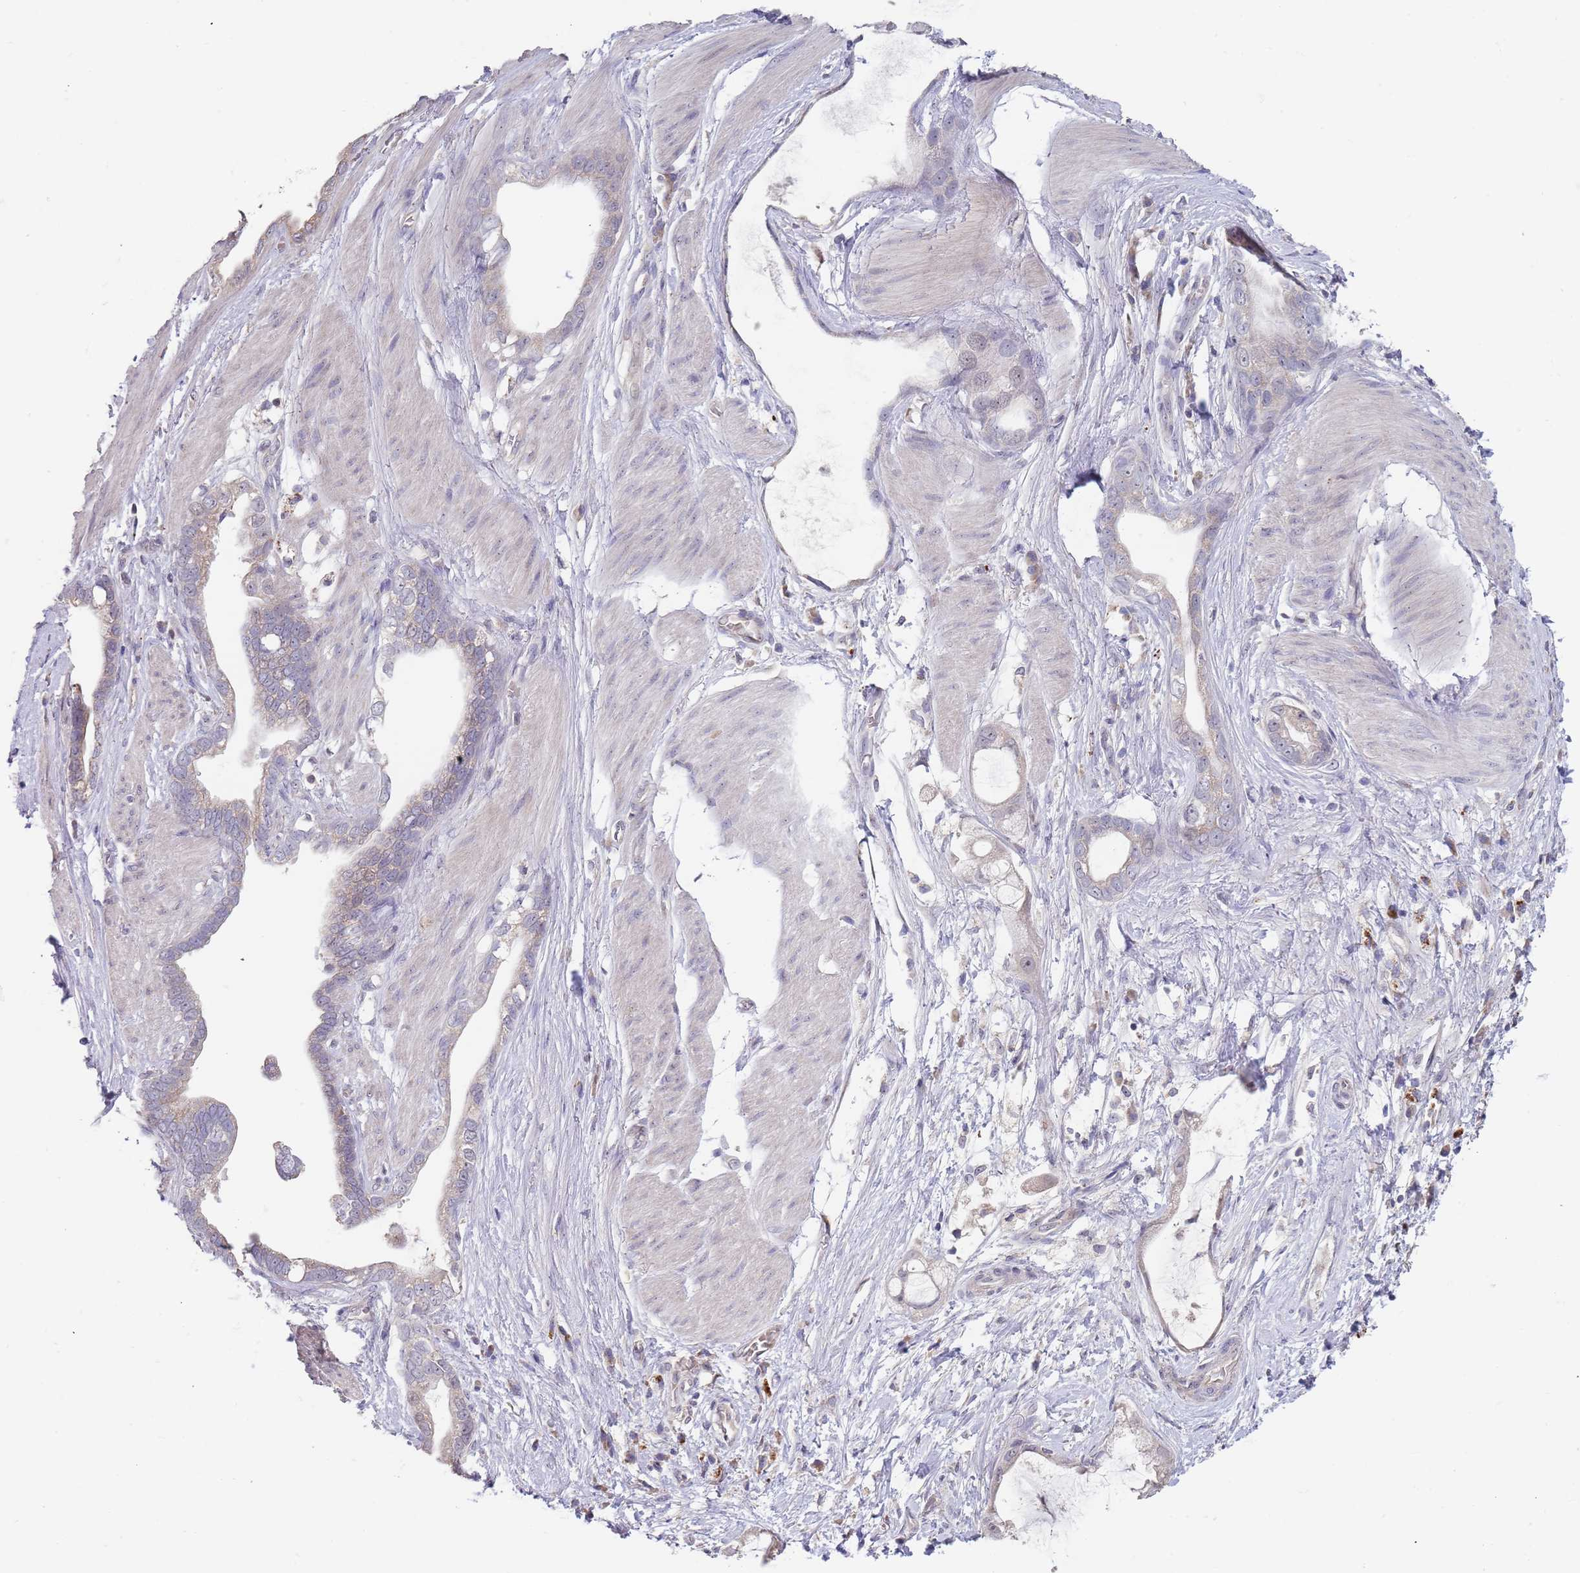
{"staining": {"intensity": "weak", "quantity": "<25%", "location": "cytoplasmic/membranous"}, "tissue": "stomach cancer", "cell_type": "Tumor cells", "image_type": "cancer", "snomed": [{"axis": "morphology", "description": "Adenocarcinoma, NOS"}, {"axis": "topography", "description": "Stomach"}], "caption": "A photomicrograph of human adenocarcinoma (stomach) is negative for staining in tumor cells.", "gene": "TMEM64", "patient": {"sex": "male", "age": 55}}